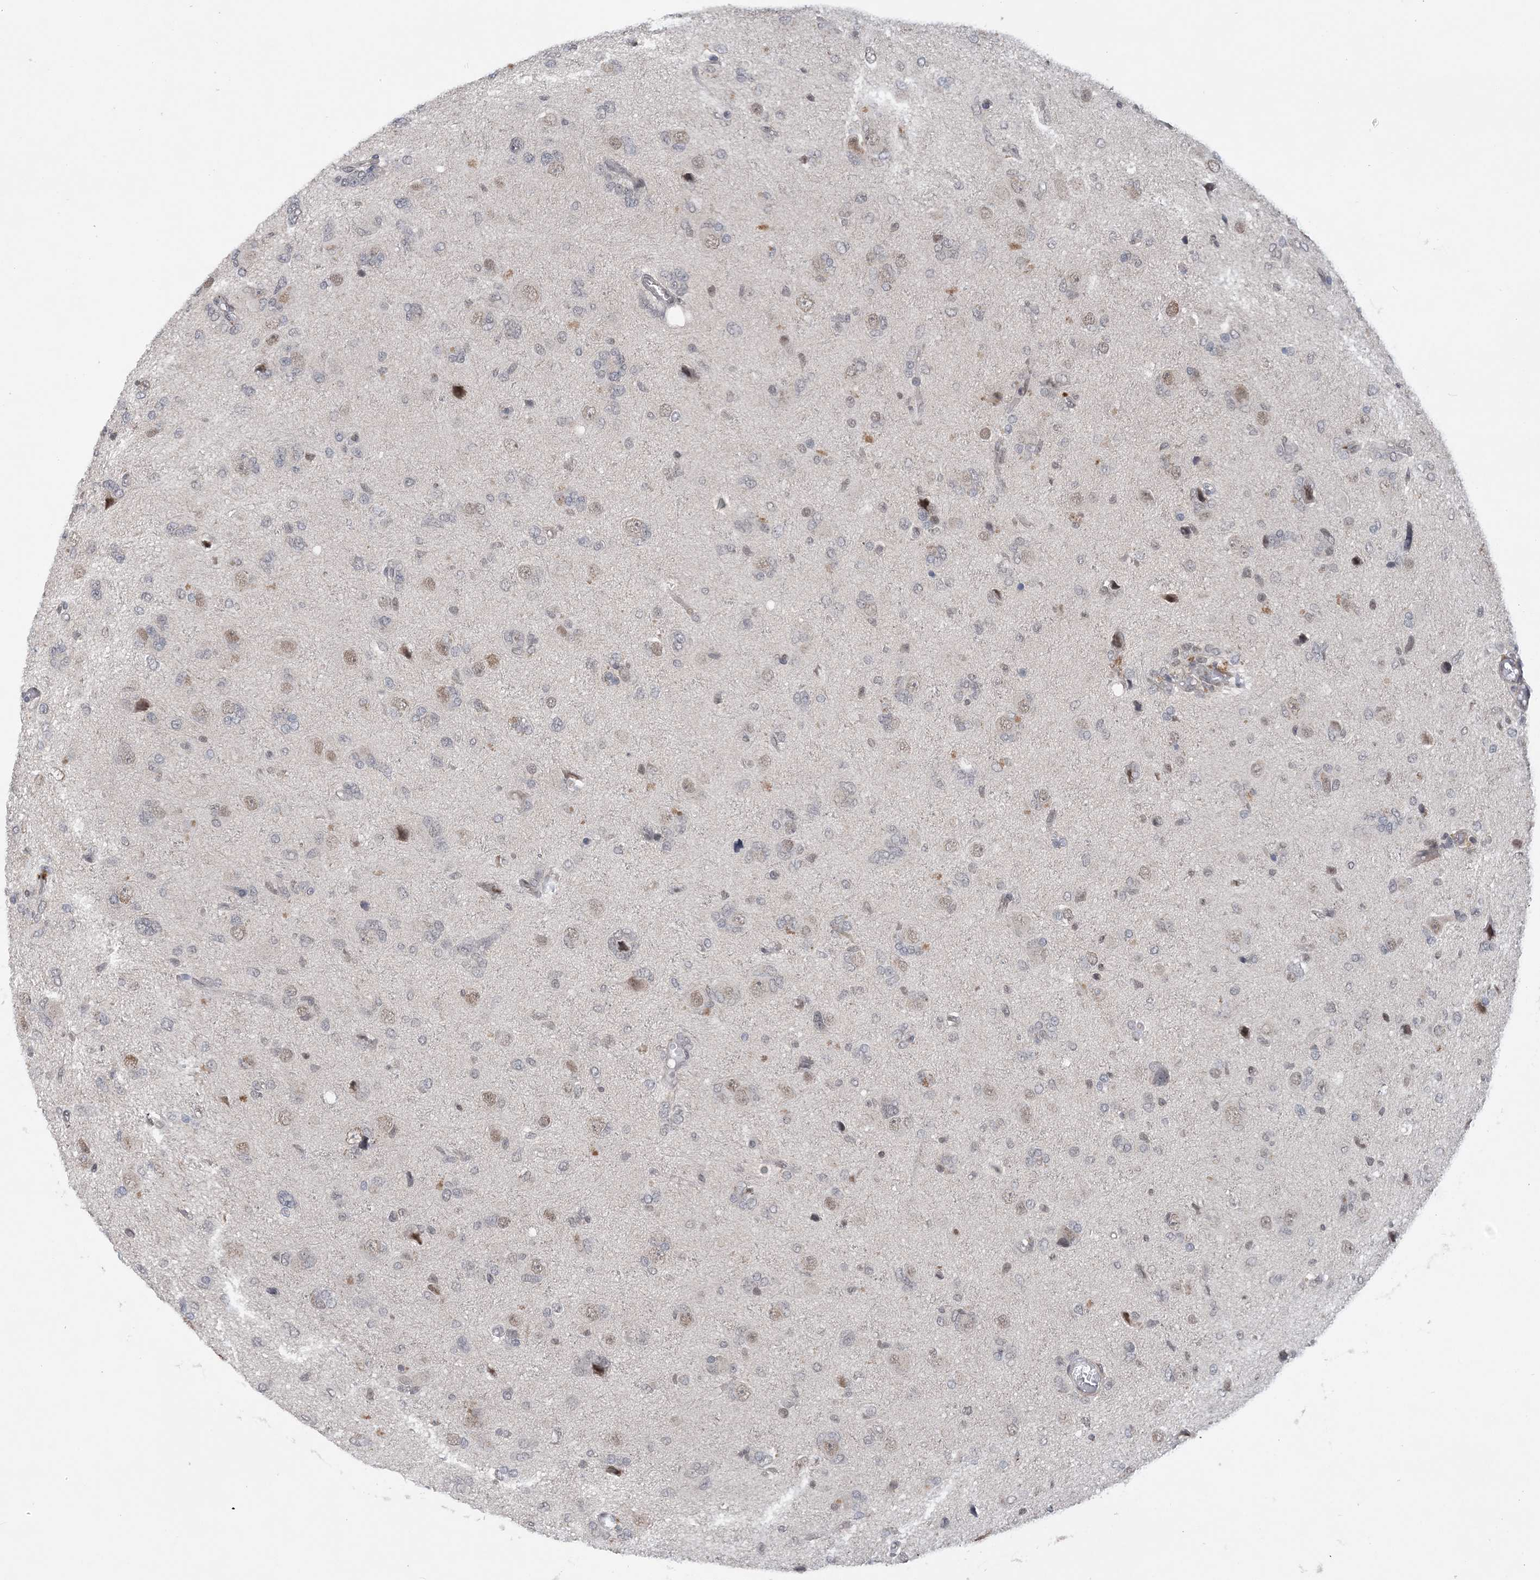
{"staining": {"intensity": "moderate", "quantity": "<25%", "location": "nuclear"}, "tissue": "glioma", "cell_type": "Tumor cells", "image_type": "cancer", "snomed": [{"axis": "morphology", "description": "Glioma, malignant, High grade"}, {"axis": "topography", "description": "Brain"}], "caption": "Glioma stained with a protein marker displays moderate staining in tumor cells.", "gene": "CCDC152", "patient": {"sex": "female", "age": 59}}